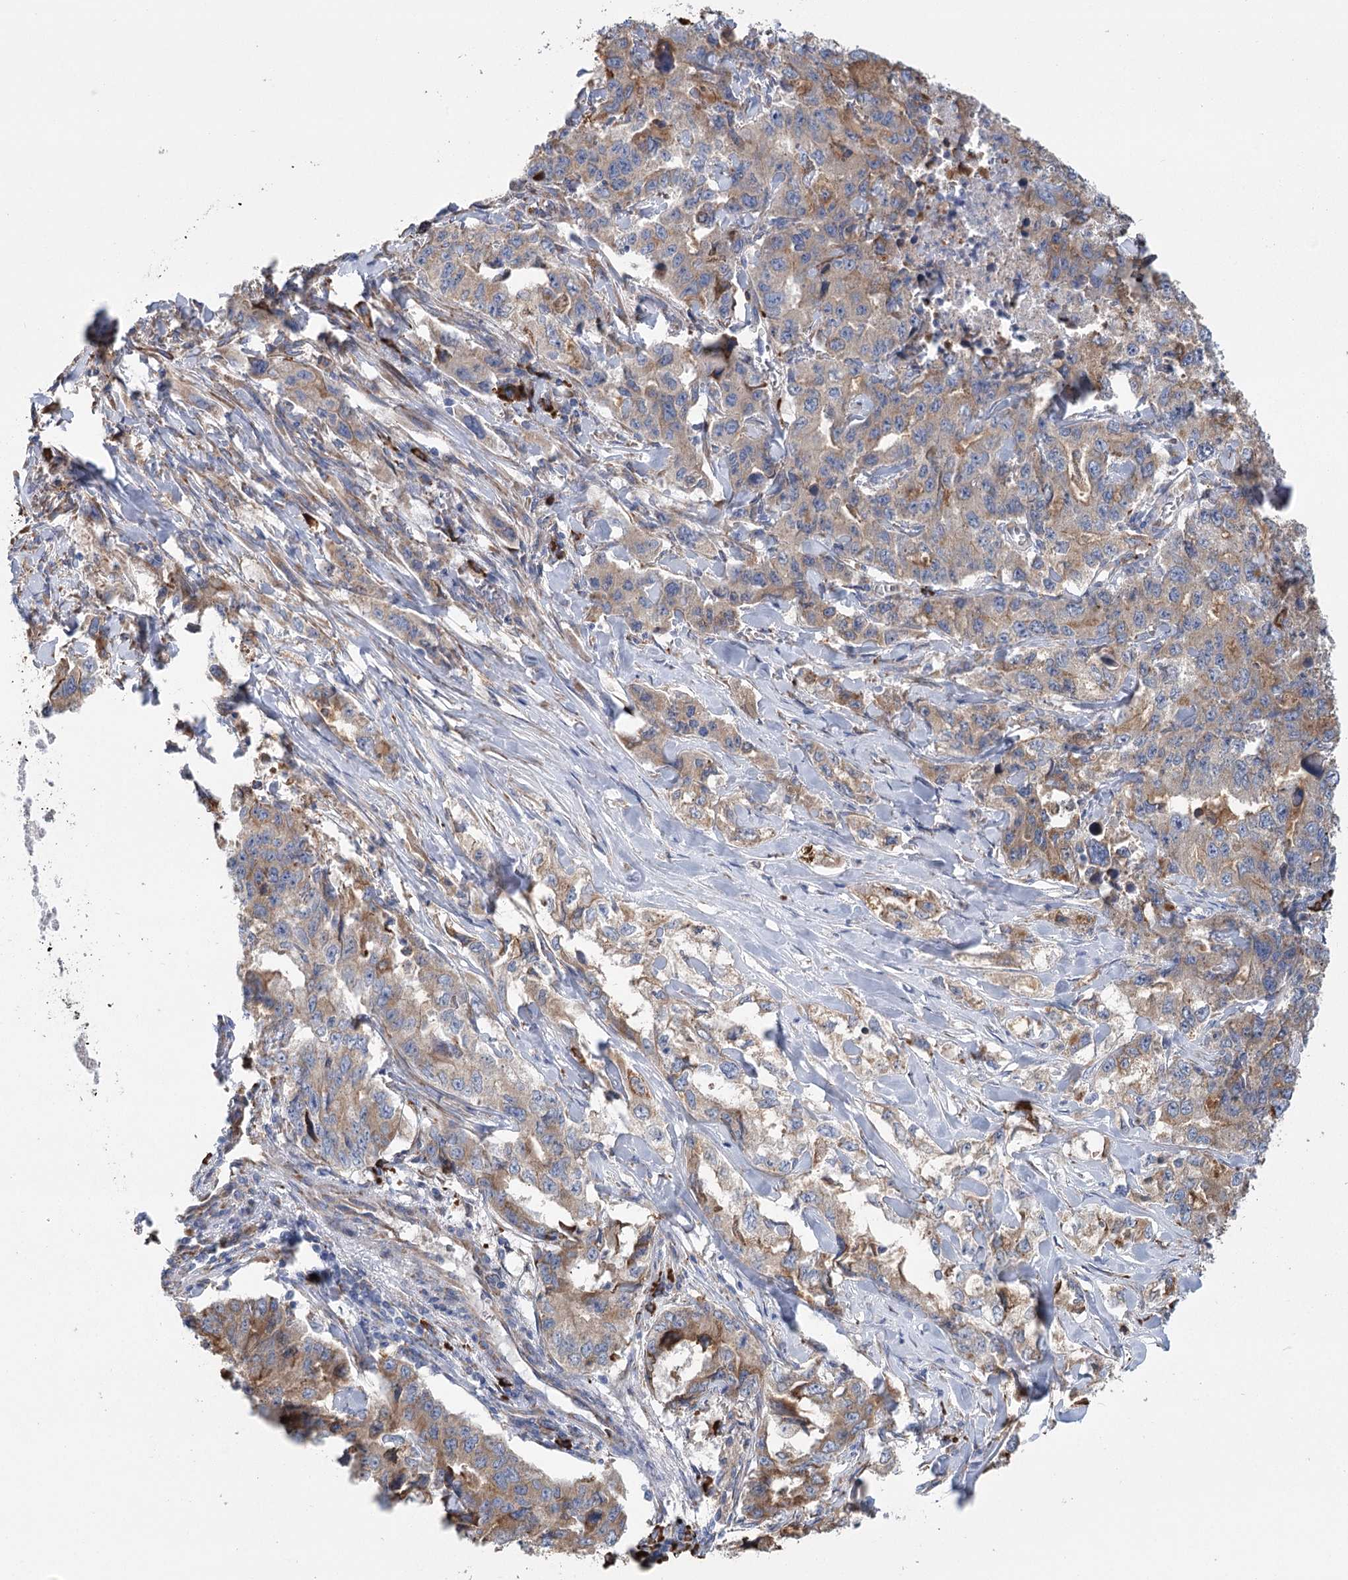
{"staining": {"intensity": "moderate", "quantity": "25%-75%", "location": "cytoplasmic/membranous"}, "tissue": "lung cancer", "cell_type": "Tumor cells", "image_type": "cancer", "snomed": [{"axis": "morphology", "description": "Adenocarcinoma, NOS"}, {"axis": "topography", "description": "Lung"}], "caption": "This histopathology image exhibits immunohistochemistry (IHC) staining of lung cancer, with medium moderate cytoplasmic/membranous staining in about 25%-75% of tumor cells.", "gene": "METTL24", "patient": {"sex": "female", "age": 51}}